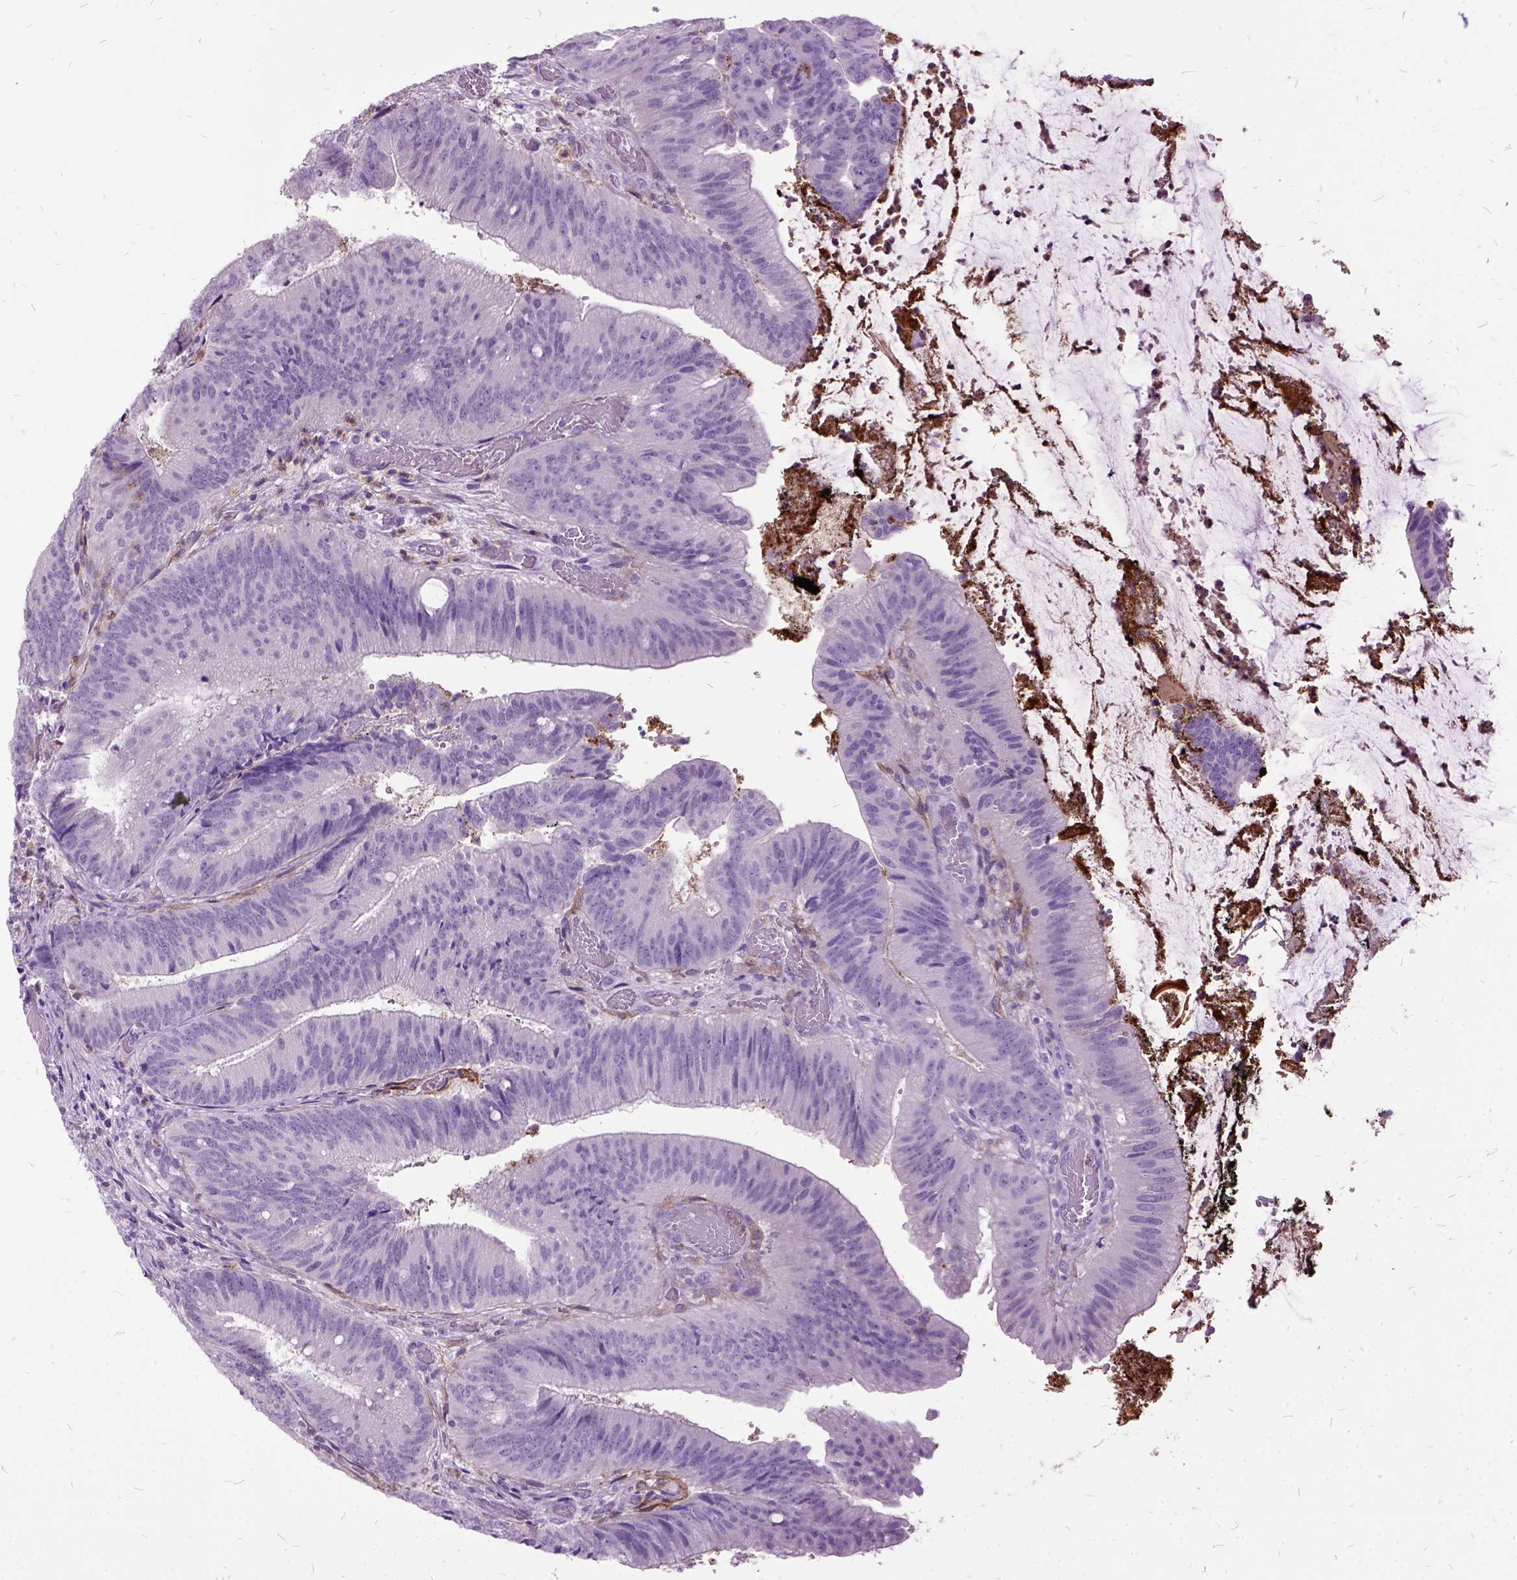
{"staining": {"intensity": "negative", "quantity": "none", "location": "none"}, "tissue": "colorectal cancer", "cell_type": "Tumor cells", "image_type": "cancer", "snomed": [{"axis": "morphology", "description": "Adenocarcinoma, NOS"}, {"axis": "topography", "description": "Colon"}], "caption": "This is a micrograph of IHC staining of colorectal cancer (adenocarcinoma), which shows no staining in tumor cells.", "gene": "MME", "patient": {"sex": "female", "age": 43}}